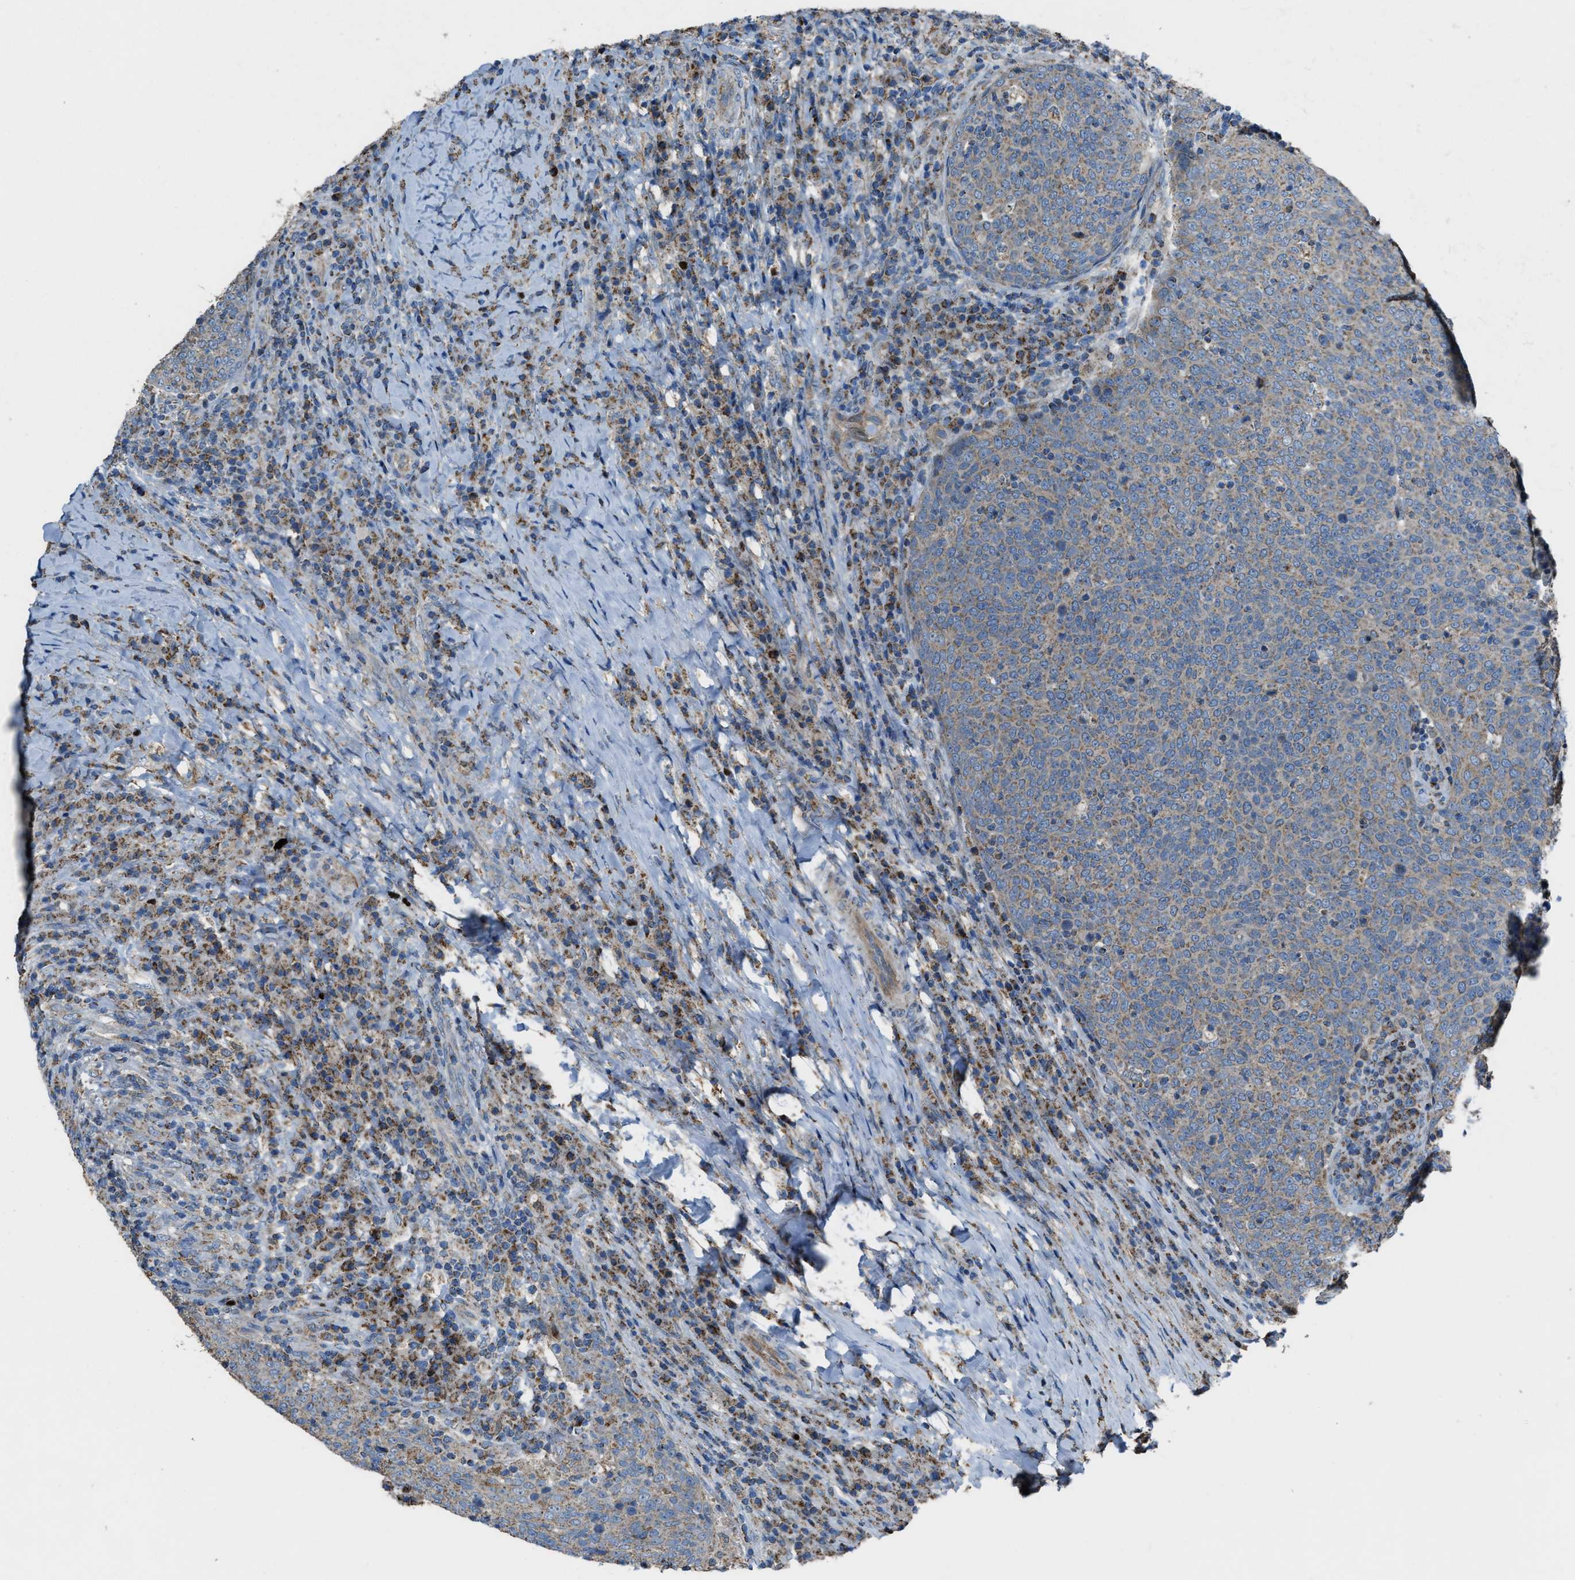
{"staining": {"intensity": "weak", "quantity": ">75%", "location": "cytoplasmic/membranous"}, "tissue": "head and neck cancer", "cell_type": "Tumor cells", "image_type": "cancer", "snomed": [{"axis": "morphology", "description": "Squamous cell carcinoma, NOS"}, {"axis": "morphology", "description": "Squamous cell carcinoma, metastatic, NOS"}, {"axis": "topography", "description": "Lymph node"}, {"axis": "topography", "description": "Head-Neck"}], "caption": "About >75% of tumor cells in head and neck cancer (squamous cell carcinoma) display weak cytoplasmic/membranous protein staining as visualized by brown immunohistochemical staining.", "gene": "SLC25A11", "patient": {"sex": "male", "age": 62}}